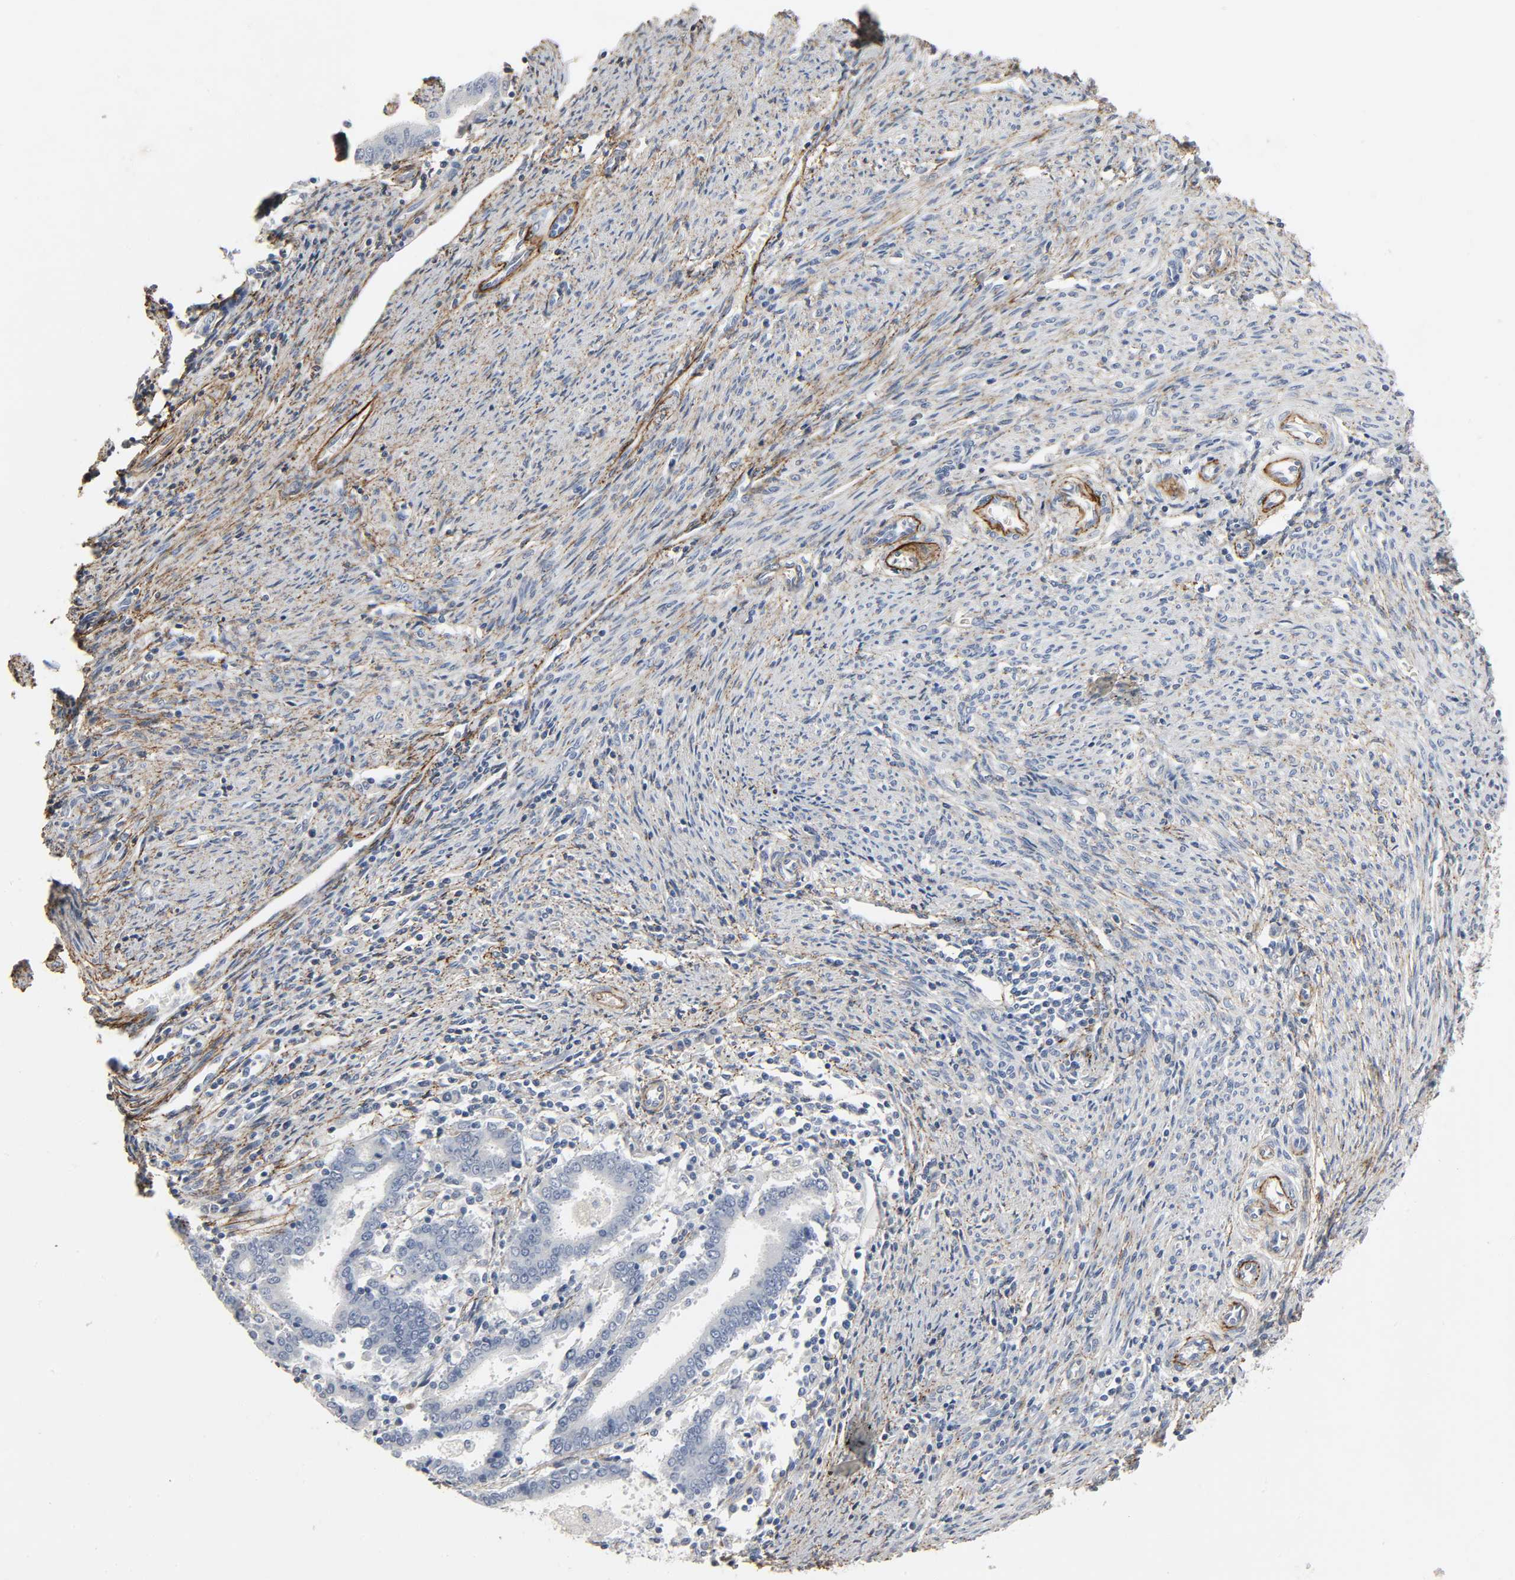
{"staining": {"intensity": "negative", "quantity": "none", "location": "none"}, "tissue": "endometrial cancer", "cell_type": "Tumor cells", "image_type": "cancer", "snomed": [{"axis": "morphology", "description": "Adenocarcinoma, NOS"}, {"axis": "topography", "description": "Uterus"}], "caption": "Immunohistochemistry (IHC) of endometrial cancer demonstrates no staining in tumor cells. (Brightfield microscopy of DAB (3,3'-diaminobenzidine) IHC at high magnification).", "gene": "FBLN5", "patient": {"sex": "female", "age": 83}}